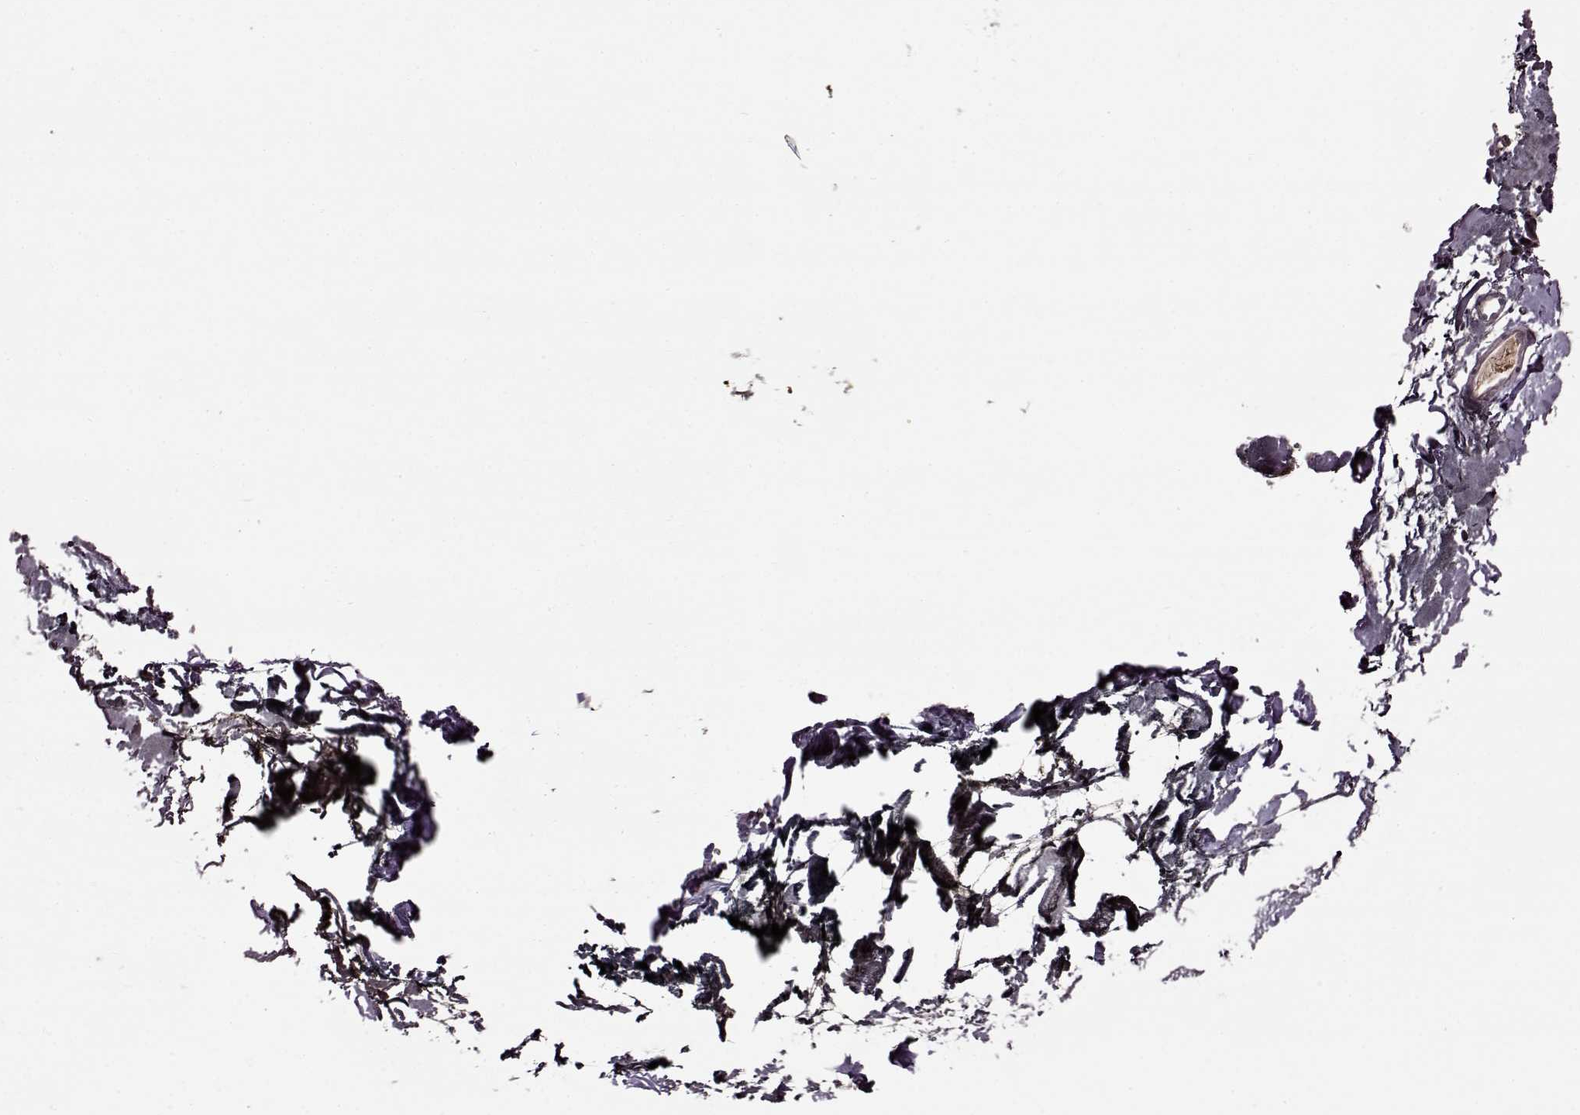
{"staining": {"intensity": "negative", "quantity": "none", "location": "none"}, "tissue": "skin", "cell_type": "Fibroblasts", "image_type": "normal", "snomed": [{"axis": "morphology", "description": "Normal tissue, NOS"}, {"axis": "topography", "description": "Skin"}], "caption": "IHC image of unremarkable human skin stained for a protein (brown), which displays no positivity in fibroblasts.", "gene": "MAIP1", "patient": {"sex": "female", "age": 34}}